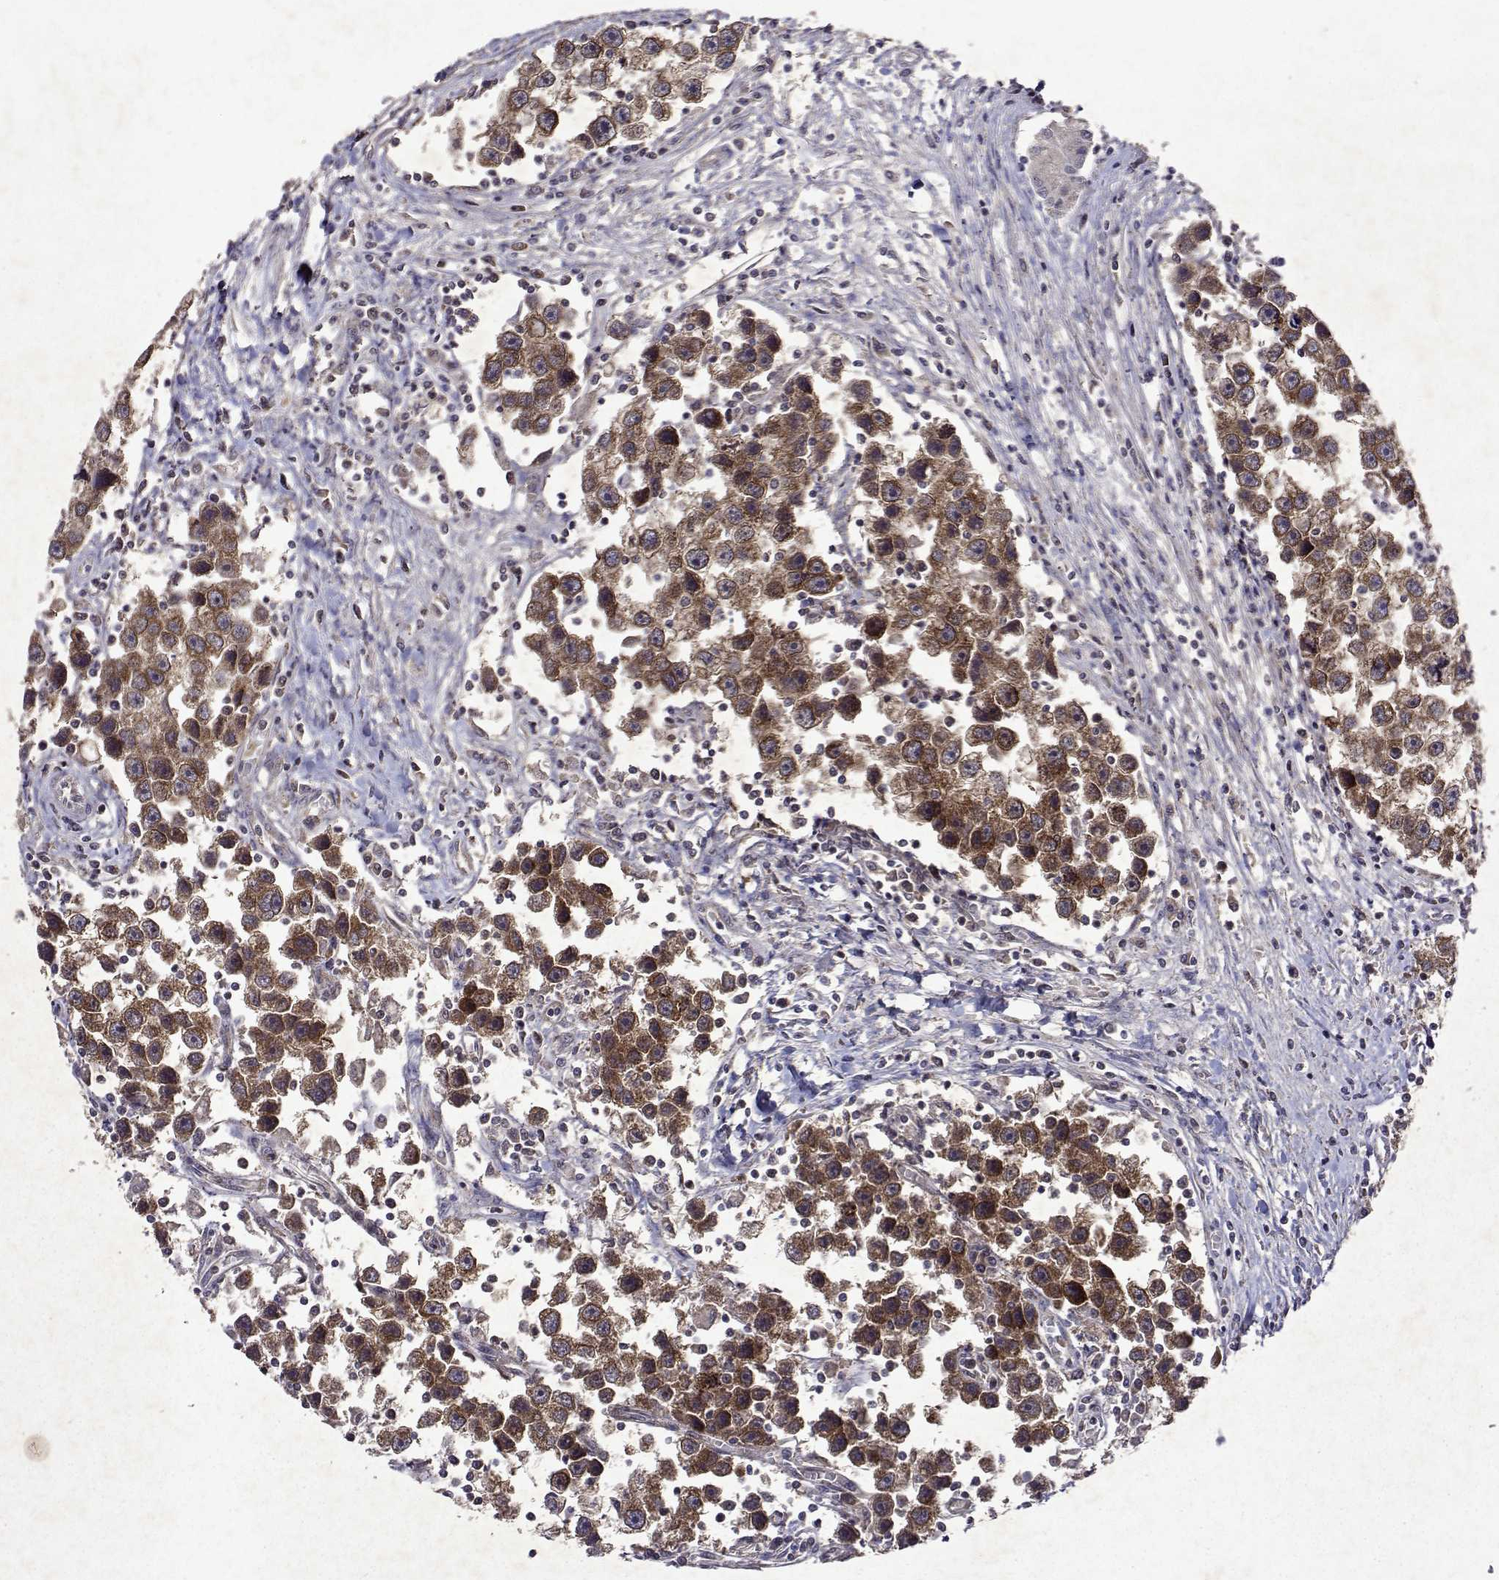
{"staining": {"intensity": "moderate", "quantity": ">75%", "location": "cytoplasmic/membranous"}, "tissue": "testis cancer", "cell_type": "Tumor cells", "image_type": "cancer", "snomed": [{"axis": "morphology", "description": "Seminoma, NOS"}, {"axis": "topography", "description": "Testis"}], "caption": "An immunohistochemistry (IHC) histopathology image of neoplastic tissue is shown. Protein staining in brown shows moderate cytoplasmic/membranous positivity in seminoma (testis) within tumor cells.", "gene": "TARBP2", "patient": {"sex": "male", "age": 30}}